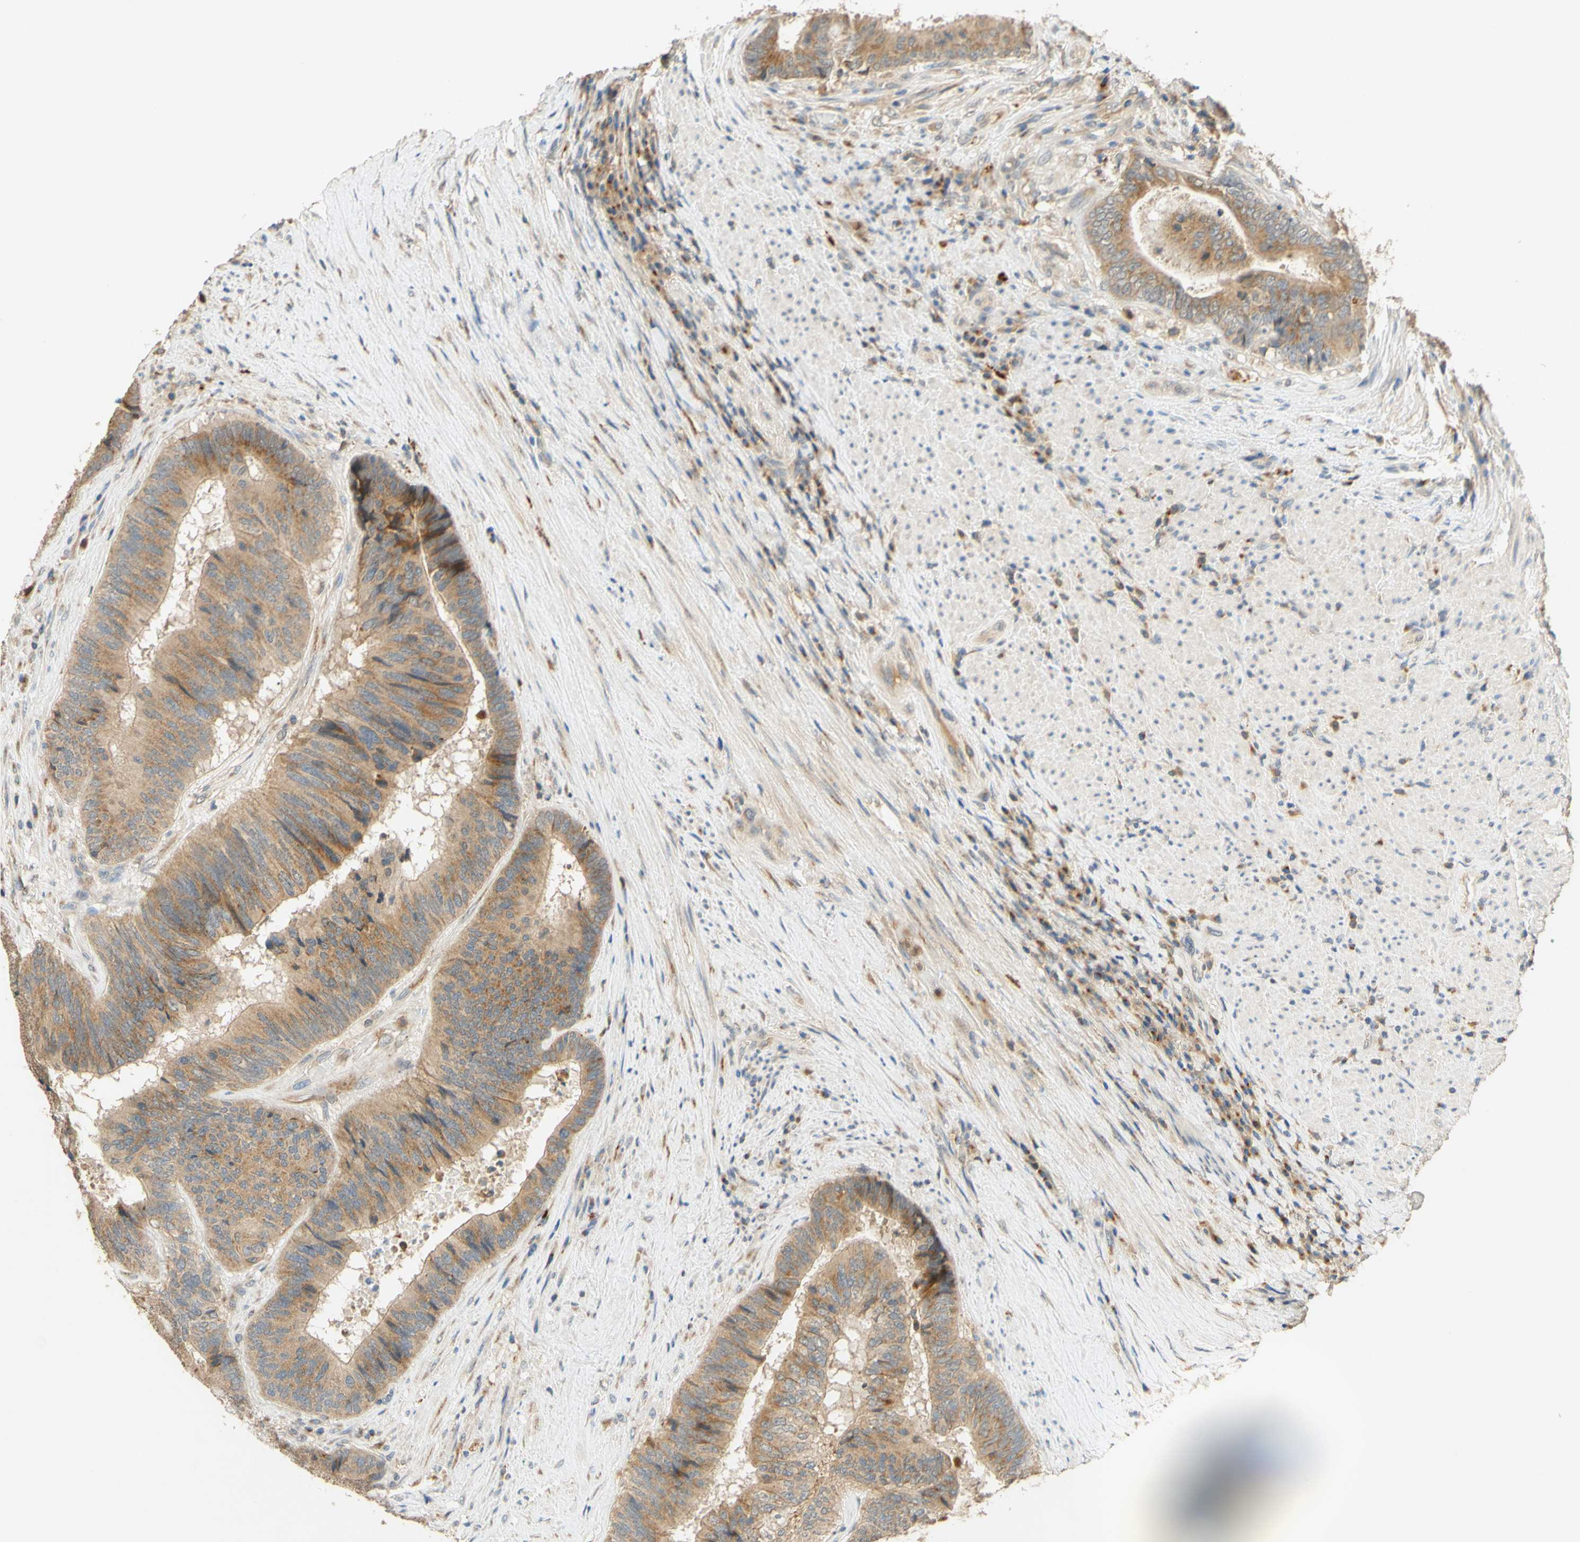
{"staining": {"intensity": "moderate", "quantity": ">75%", "location": "cytoplasmic/membranous"}, "tissue": "colorectal cancer", "cell_type": "Tumor cells", "image_type": "cancer", "snomed": [{"axis": "morphology", "description": "Adenocarcinoma, NOS"}, {"axis": "topography", "description": "Rectum"}], "caption": "This is an image of immunohistochemistry staining of colorectal cancer, which shows moderate positivity in the cytoplasmic/membranous of tumor cells.", "gene": "ENTREP2", "patient": {"sex": "male", "age": 72}}